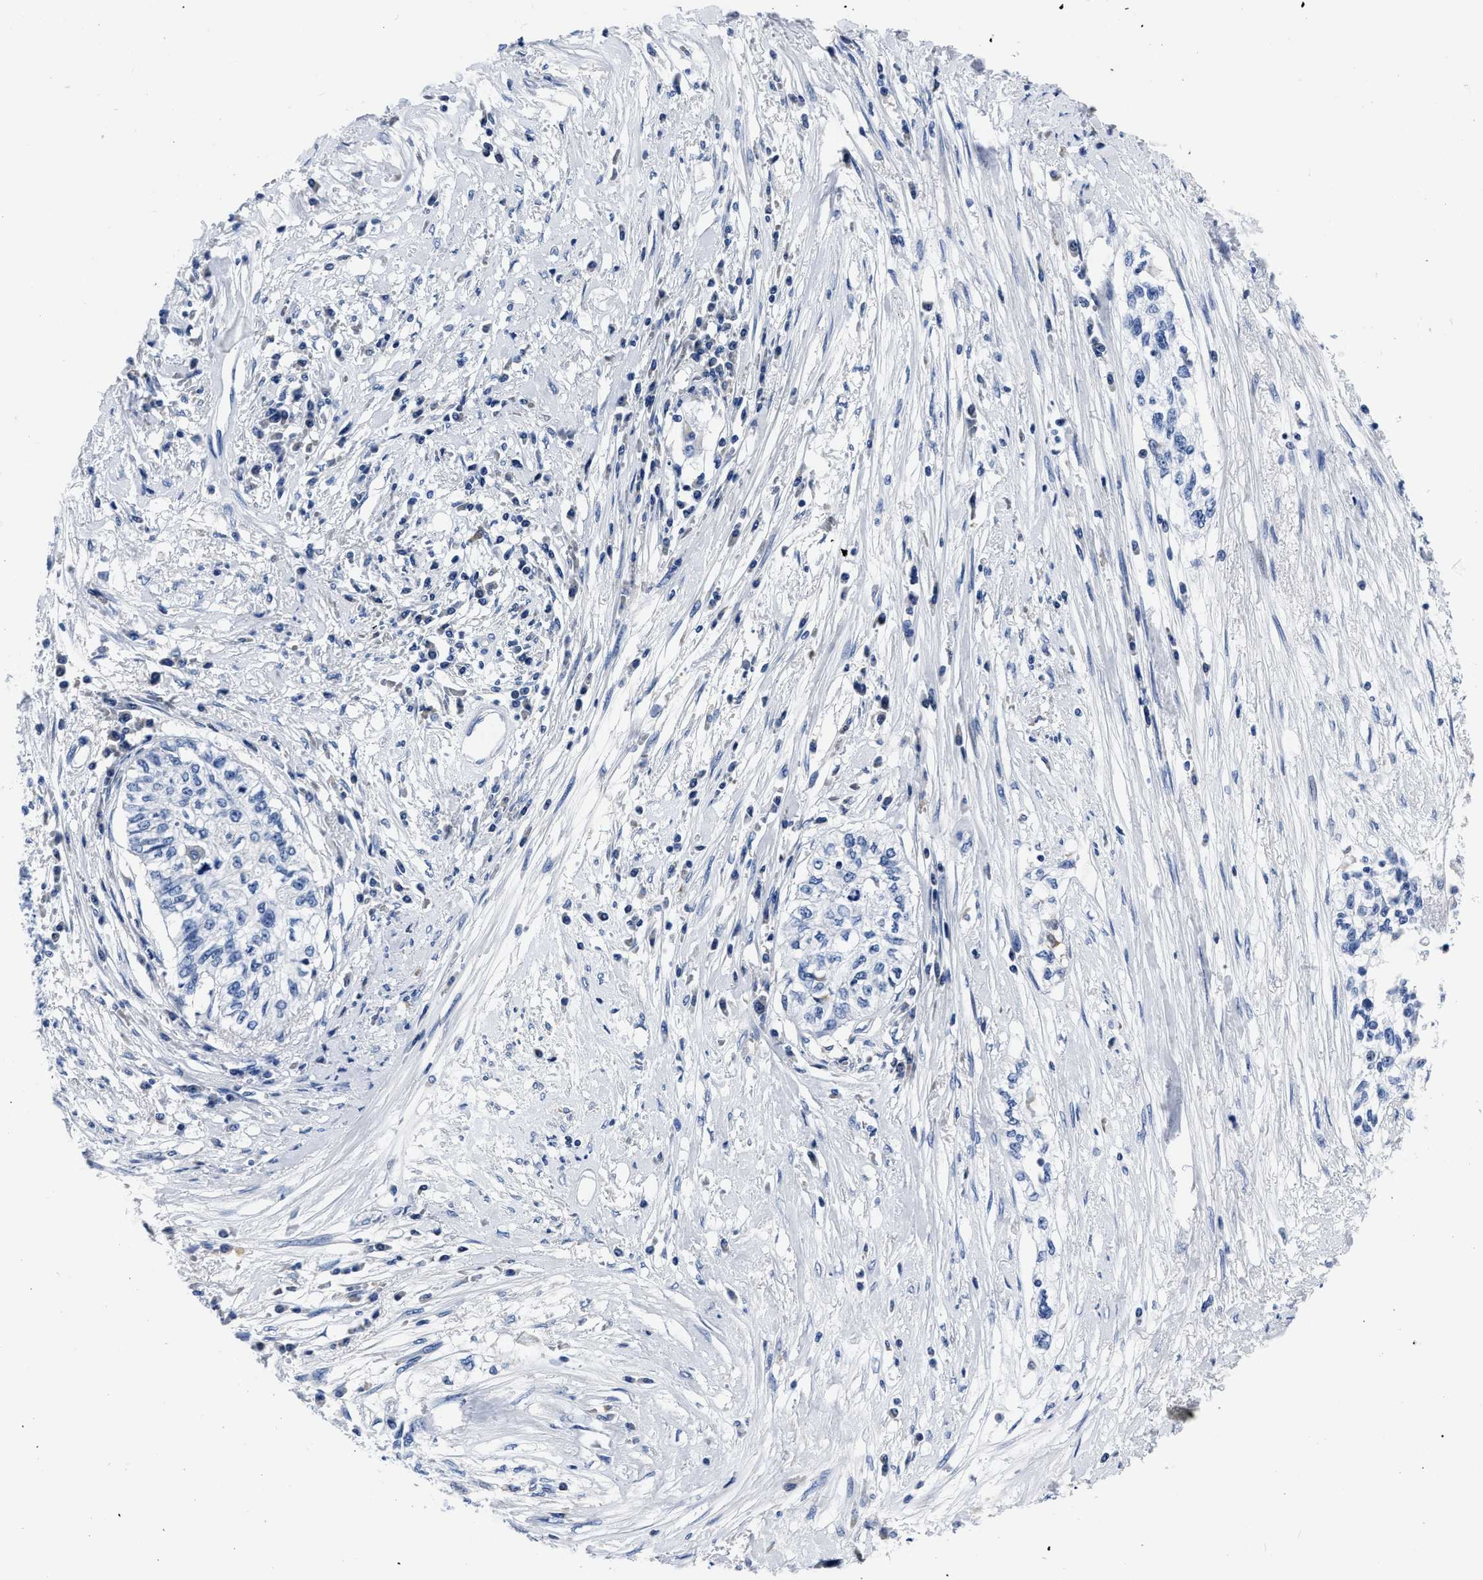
{"staining": {"intensity": "negative", "quantity": "none", "location": "none"}, "tissue": "cervical cancer", "cell_type": "Tumor cells", "image_type": "cancer", "snomed": [{"axis": "morphology", "description": "Squamous cell carcinoma, NOS"}, {"axis": "topography", "description": "Cervix"}], "caption": "Squamous cell carcinoma (cervical) was stained to show a protein in brown. There is no significant staining in tumor cells.", "gene": "MOV10L1", "patient": {"sex": "female", "age": 57}}